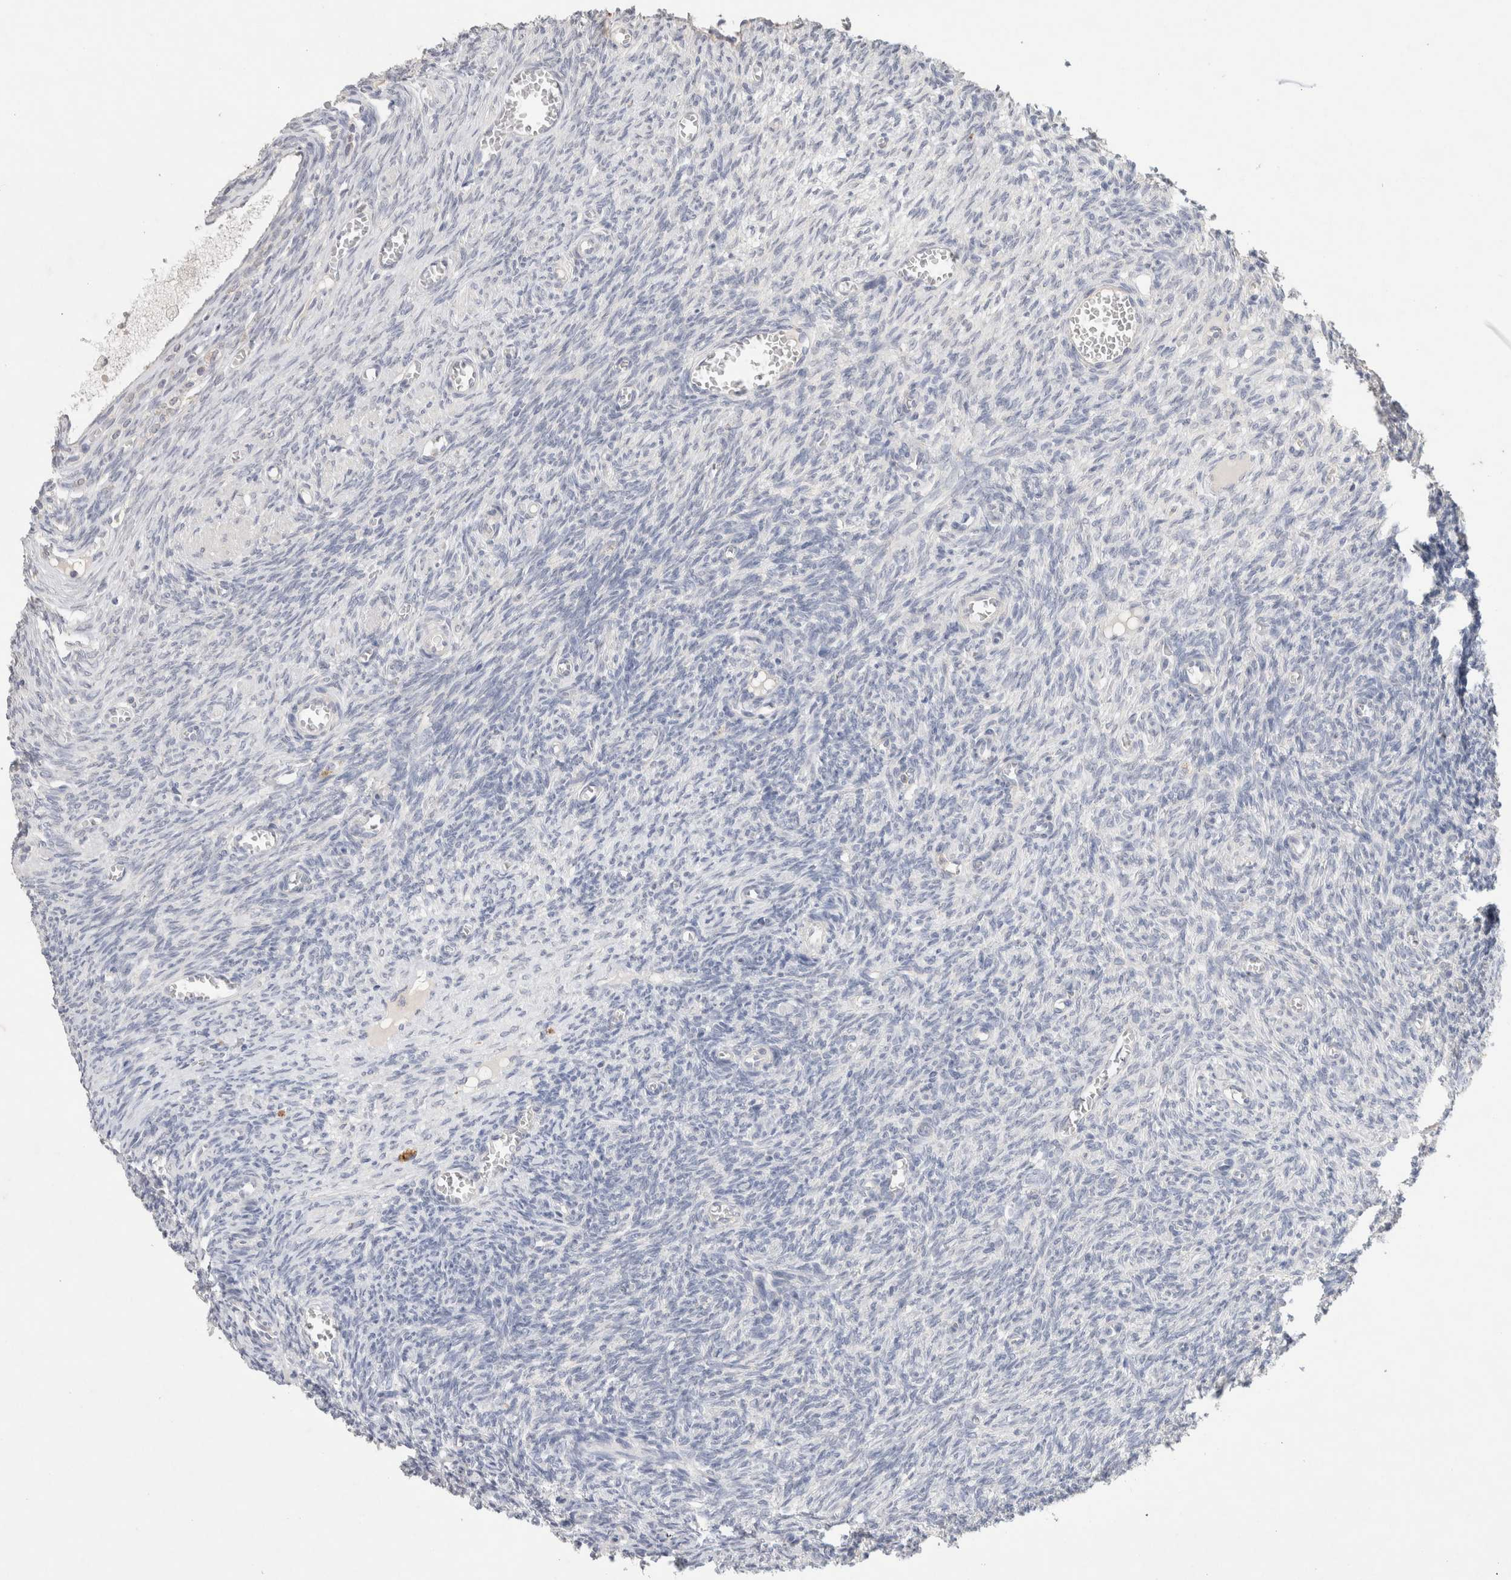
{"staining": {"intensity": "negative", "quantity": "none", "location": "none"}, "tissue": "ovary", "cell_type": "Follicle cells", "image_type": "normal", "snomed": [{"axis": "morphology", "description": "Normal tissue, NOS"}, {"axis": "topography", "description": "Ovary"}], "caption": "Immunohistochemical staining of unremarkable human ovary displays no significant expression in follicle cells.", "gene": "MPP2", "patient": {"sex": "female", "age": 27}}